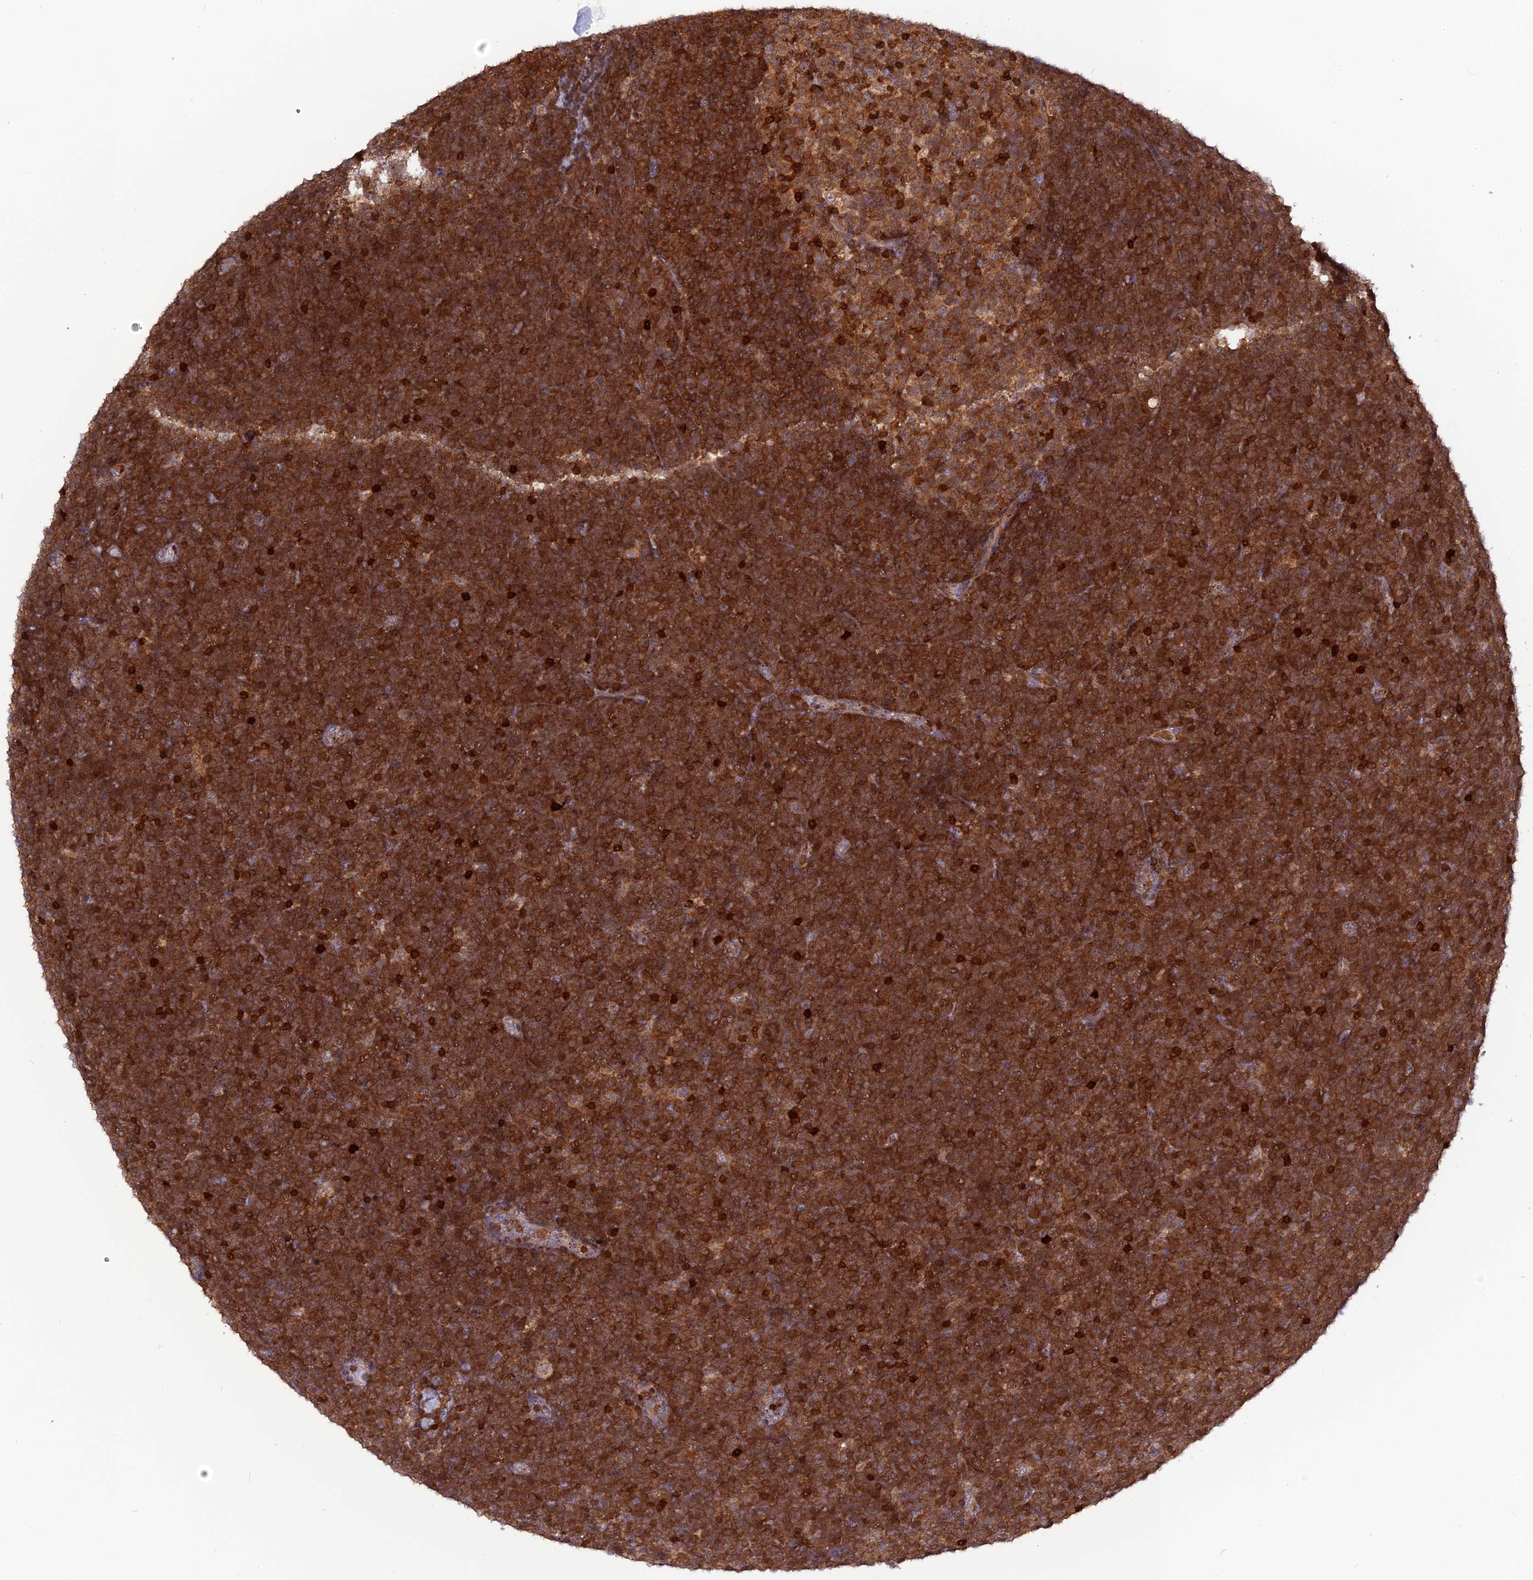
{"staining": {"intensity": "strong", "quantity": ">75%", "location": "cytoplasmic/membranous"}, "tissue": "lymphoma", "cell_type": "Tumor cells", "image_type": "cancer", "snomed": [{"axis": "morphology", "description": "Malignant lymphoma, non-Hodgkin's type, High grade"}, {"axis": "topography", "description": "Lymph node"}], "caption": "The micrograph displays staining of lymphoma, revealing strong cytoplasmic/membranous protein positivity (brown color) within tumor cells. (brown staining indicates protein expression, while blue staining denotes nuclei).", "gene": "RPIA", "patient": {"sex": "male", "age": 13}}